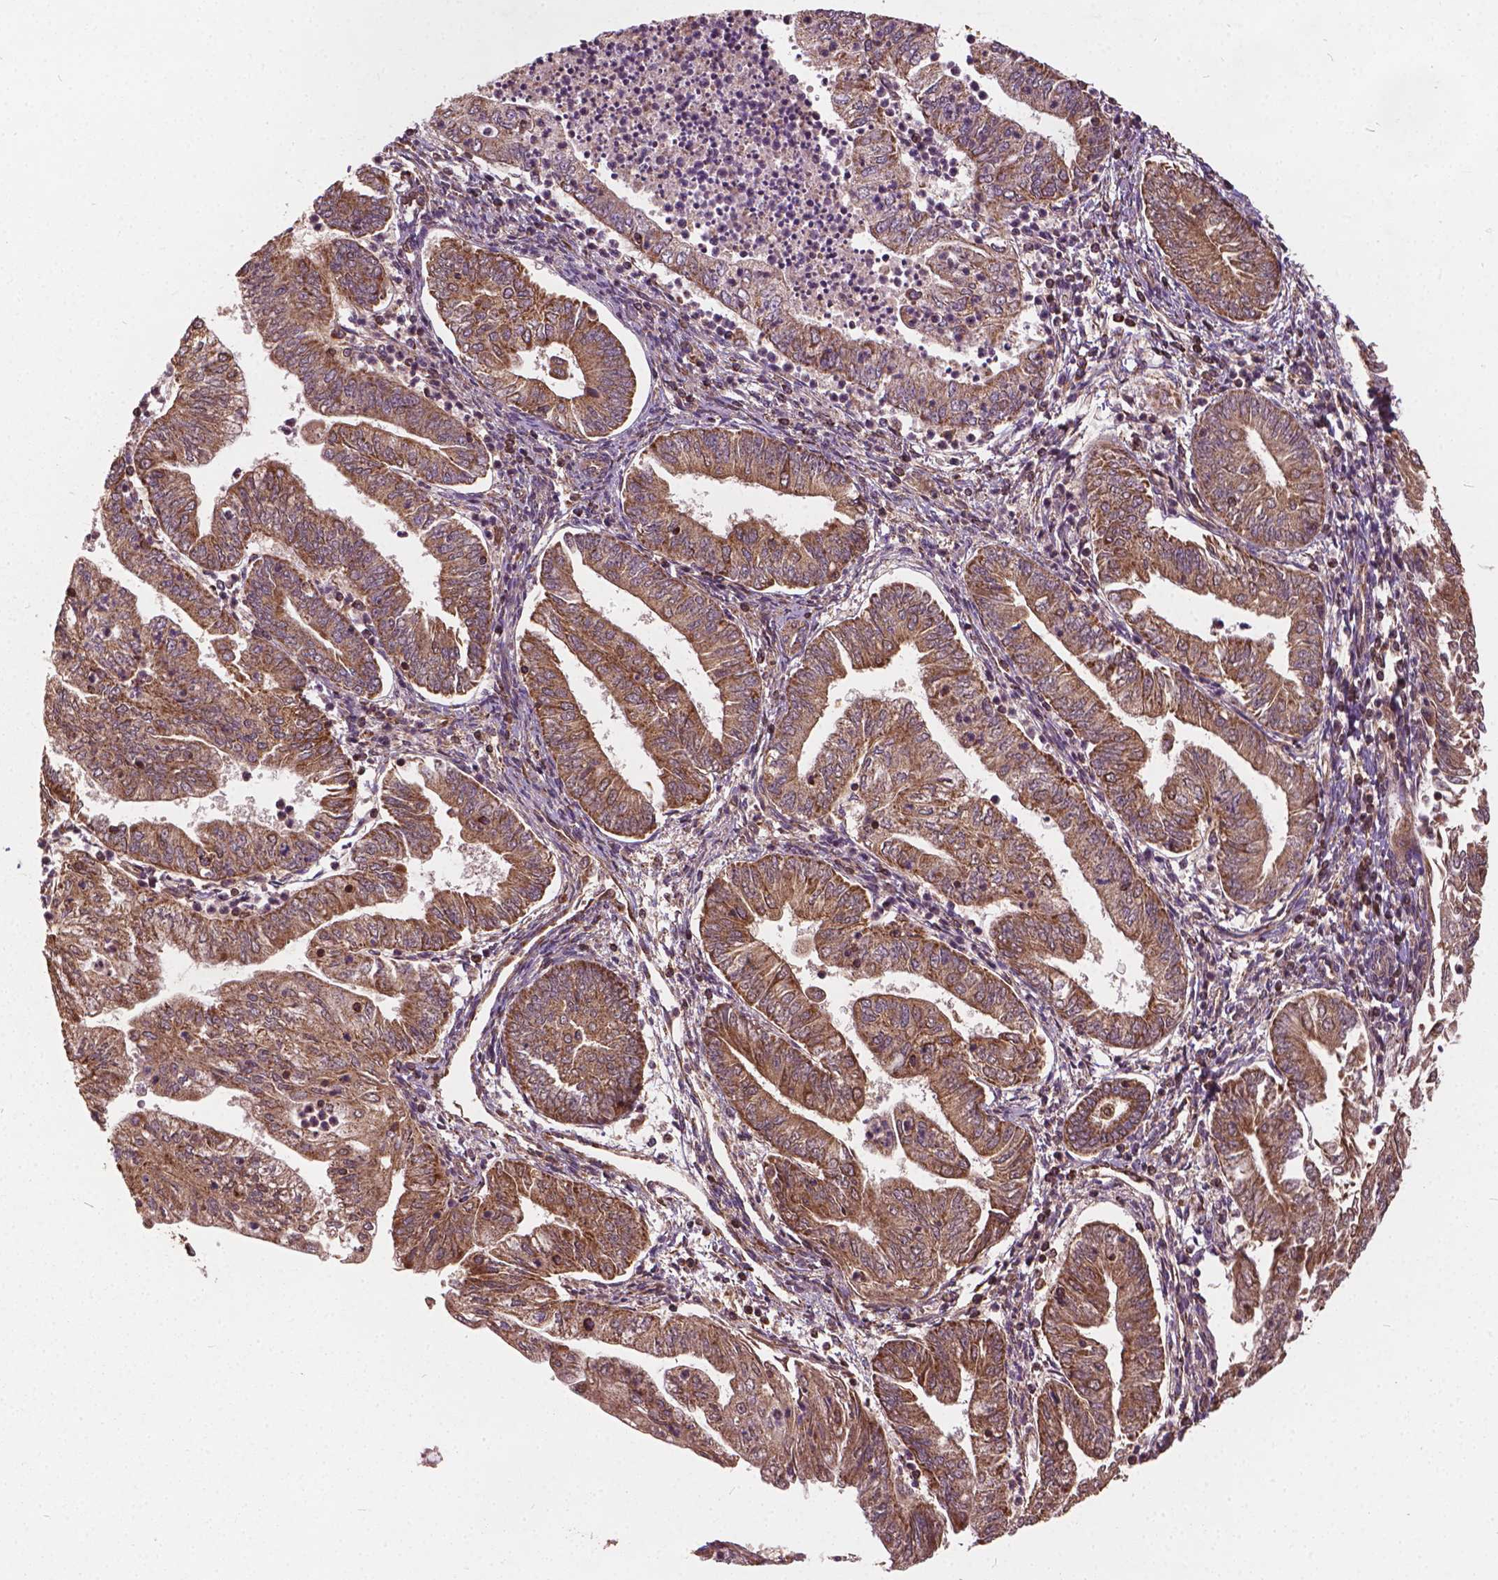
{"staining": {"intensity": "moderate", "quantity": ">75%", "location": "cytoplasmic/membranous"}, "tissue": "endometrial cancer", "cell_type": "Tumor cells", "image_type": "cancer", "snomed": [{"axis": "morphology", "description": "Adenocarcinoma, NOS"}, {"axis": "topography", "description": "Endometrium"}], "caption": "A photomicrograph showing moderate cytoplasmic/membranous expression in approximately >75% of tumor cells in adenocarcinoma (endometrial), as visualized by brown immunohistochemical staining.", "gene": "UBXN2A", "patient": {"sex": "female", "age": 55}}